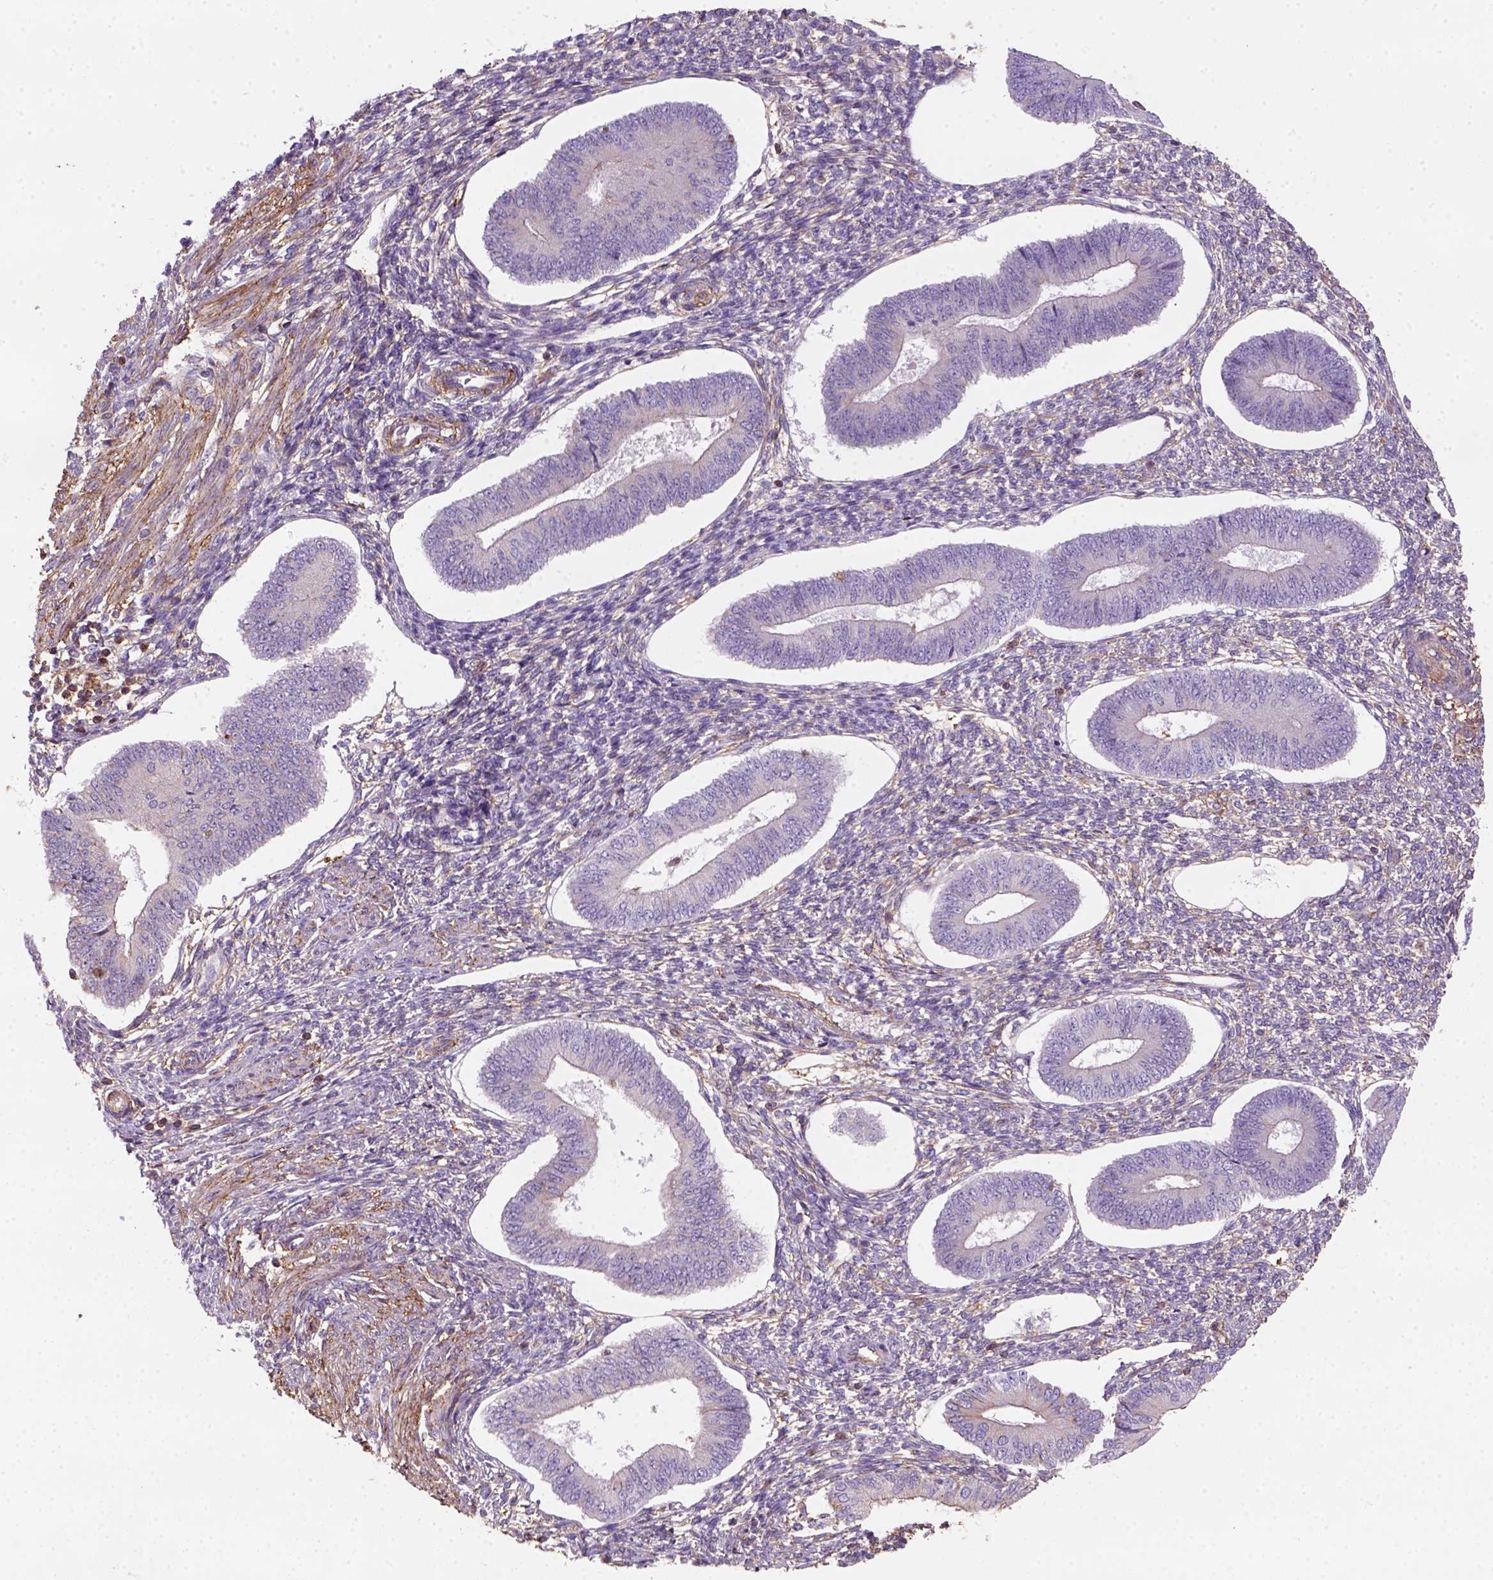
{"staining": {"intensity": "weak", "quantity": "25%-75%", "location": "cytoplasmic/membranous"}, "tissue": "endometrium", "cell_type": "Cells in endometrial stroma", "image_type": "normal", "snomed": [{"axis": "morphology", "description": "Normal tissue, NOS"}, {"axis": "topography", "description": "Endometrium"}], "caption": "This is a photomicrograph of IHC staining of benign endometrium, which shows weak expression in the cytoplasmic/membranous of cells in endometrial stroma.", "gene": "GPRC5D", "patient": {"sex": "female", "age": 42}}